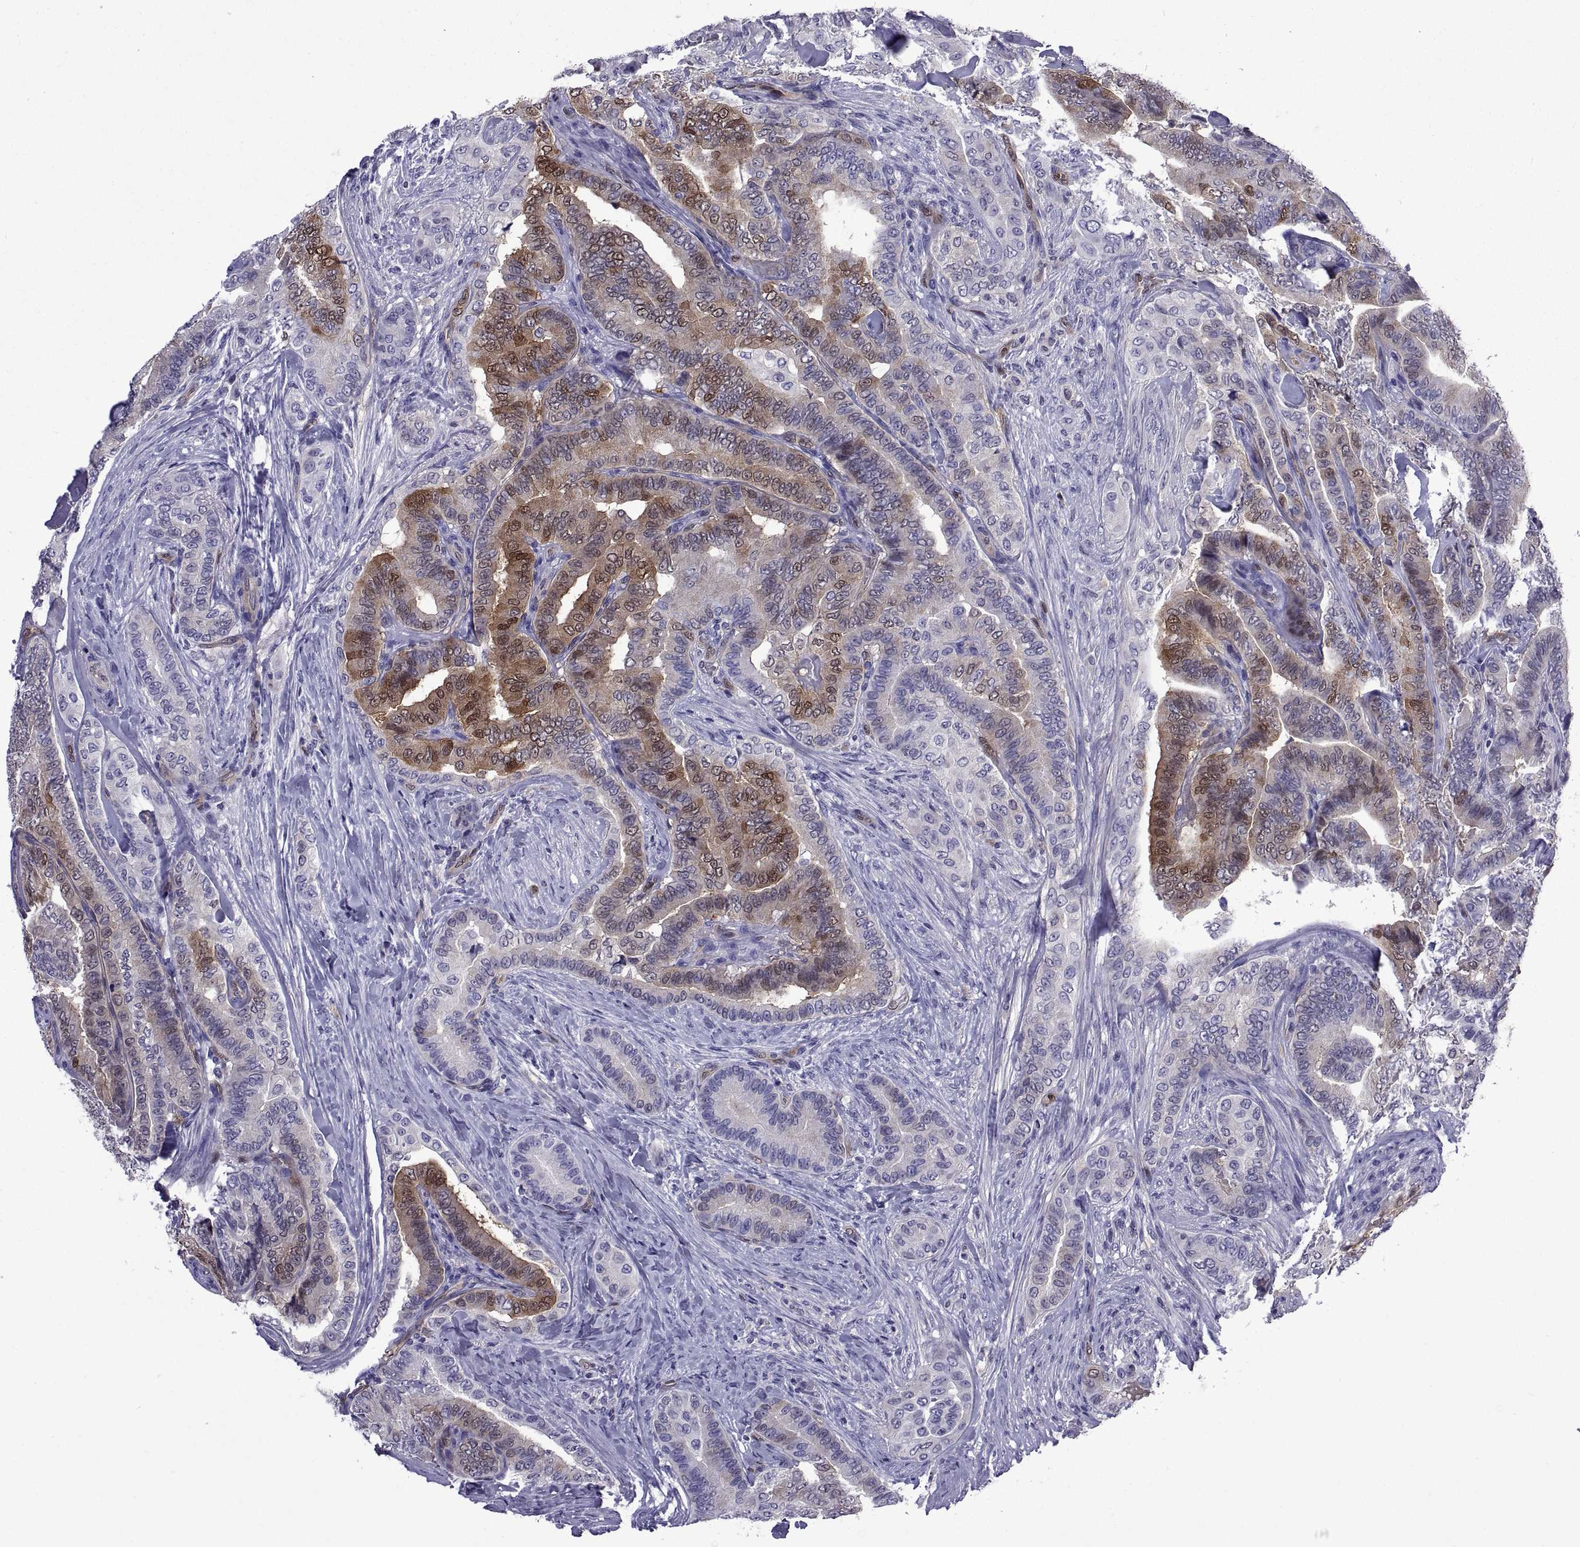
{"staining": {"intensity": "strong", "quantity": "<25%", "location": "cytoplasmic/membranous"}, "tissue": "thyroid cancer", "cell_type": "Tumor cells", "image_type": "cancer", "snomed": [{"axis": "morphology", "description": "Papillary adenocarcinoma, NOS"}, {"axis": "topography", "description": "Thyroid gland"}], "caption": "Immunohistochemical staining of thyroid cancer shows medium levels of strong cytoplasmic/membranous protein staining in about <25% of tumor cells.", "gene": "LCN9", "patient": {"sex": "male", "age": 61}}